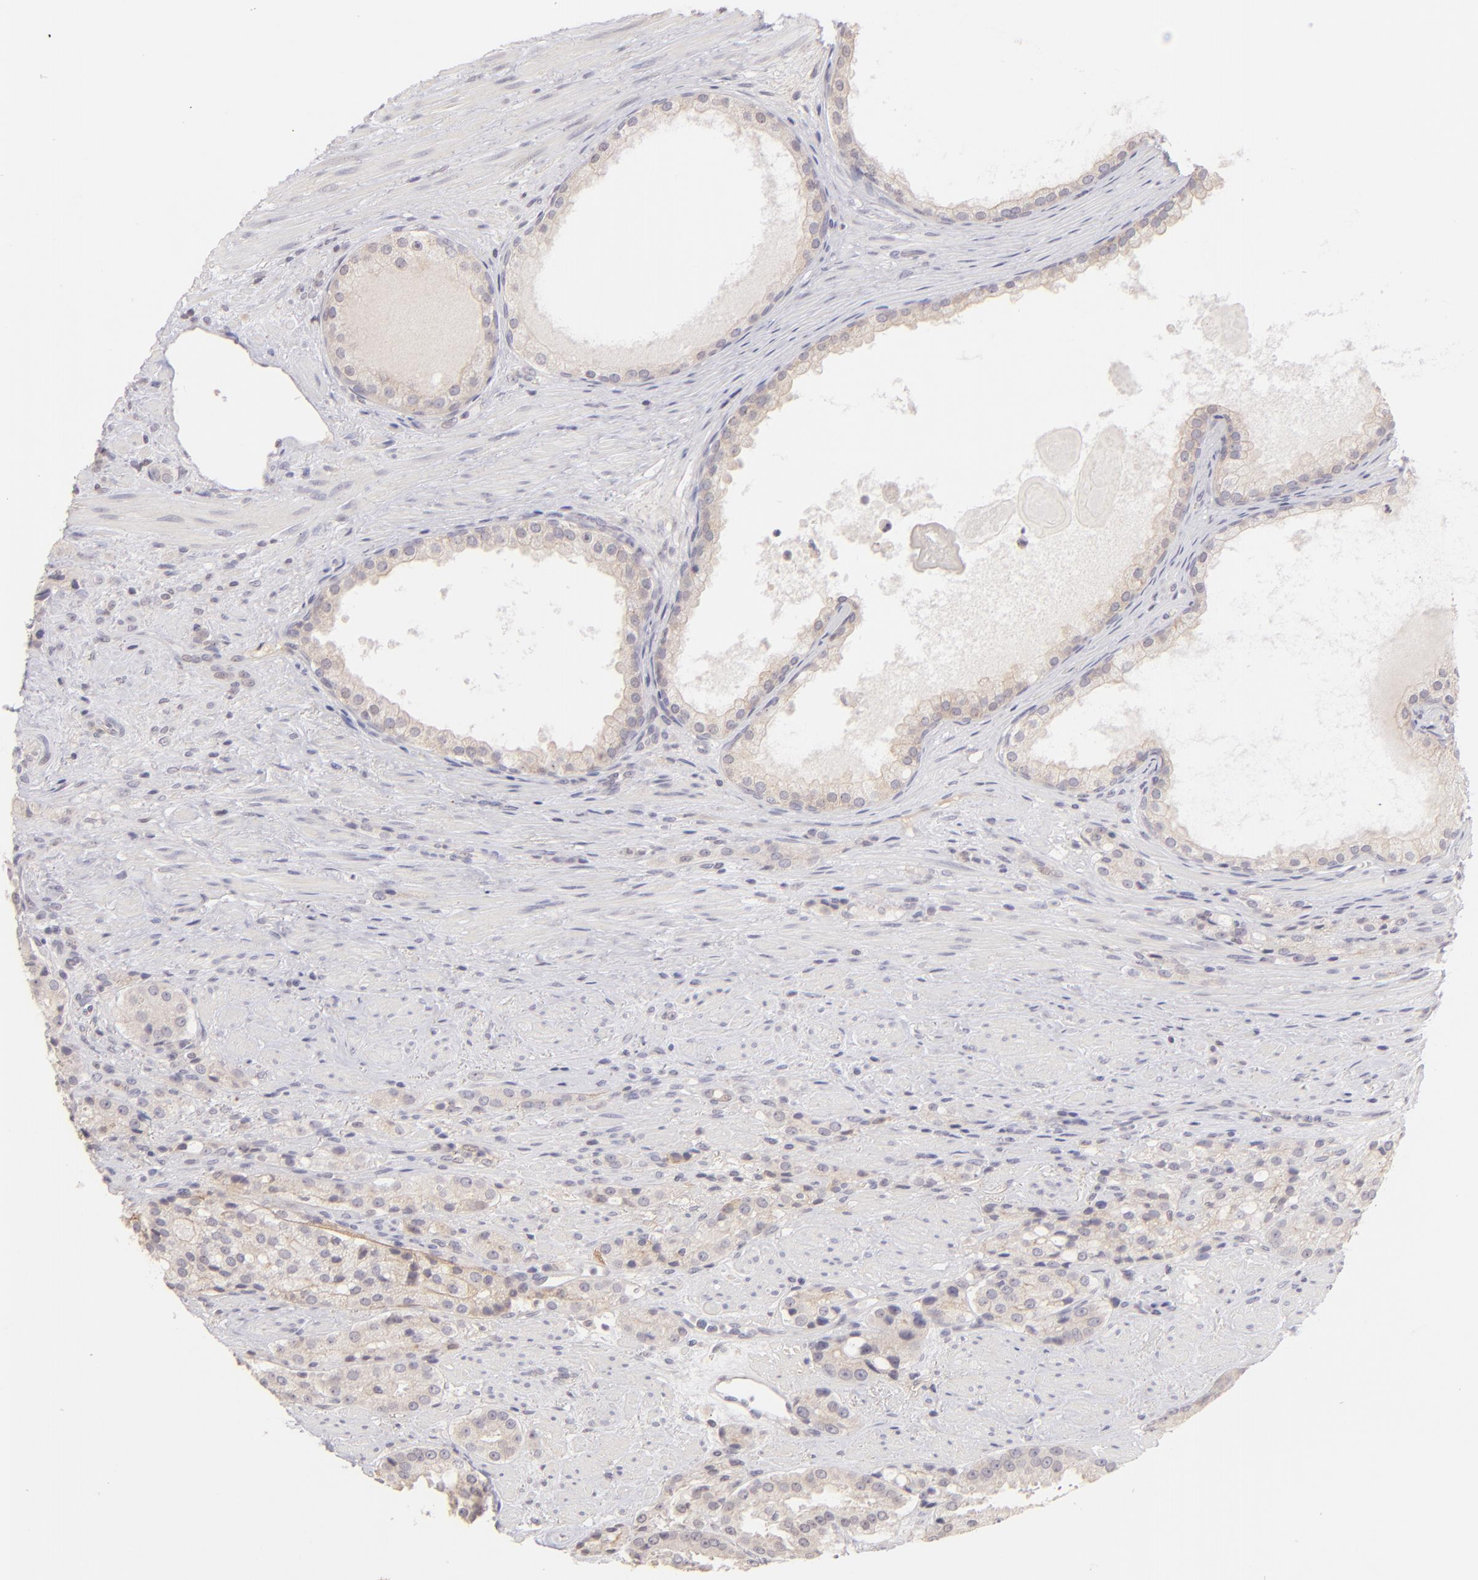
{"staining": {"intensity": "weak", "quantity": "<25%", "location": "cytoplasmic/membranous"}, "tissue": "prostate cancer", "cell_type": "Tumor cells", "image_type": "cancer", "snomed": [{"axis": "morphology", "description": "Adenocarcinoma, High grade"}, {"axis": "topography", "description": "Prostate"}], "caption": "IHC histopathology image of prostate cancer stained for a protein (brown), which reveals no staining in tumor cells. The staining is performed using DAB (3,3'-diaminobenzidine) brown chromogen with nuclei counter-stained in using hematoxylin.", "gene": "MAGEA1", "patient": {"sex": "male", "age": 72}}